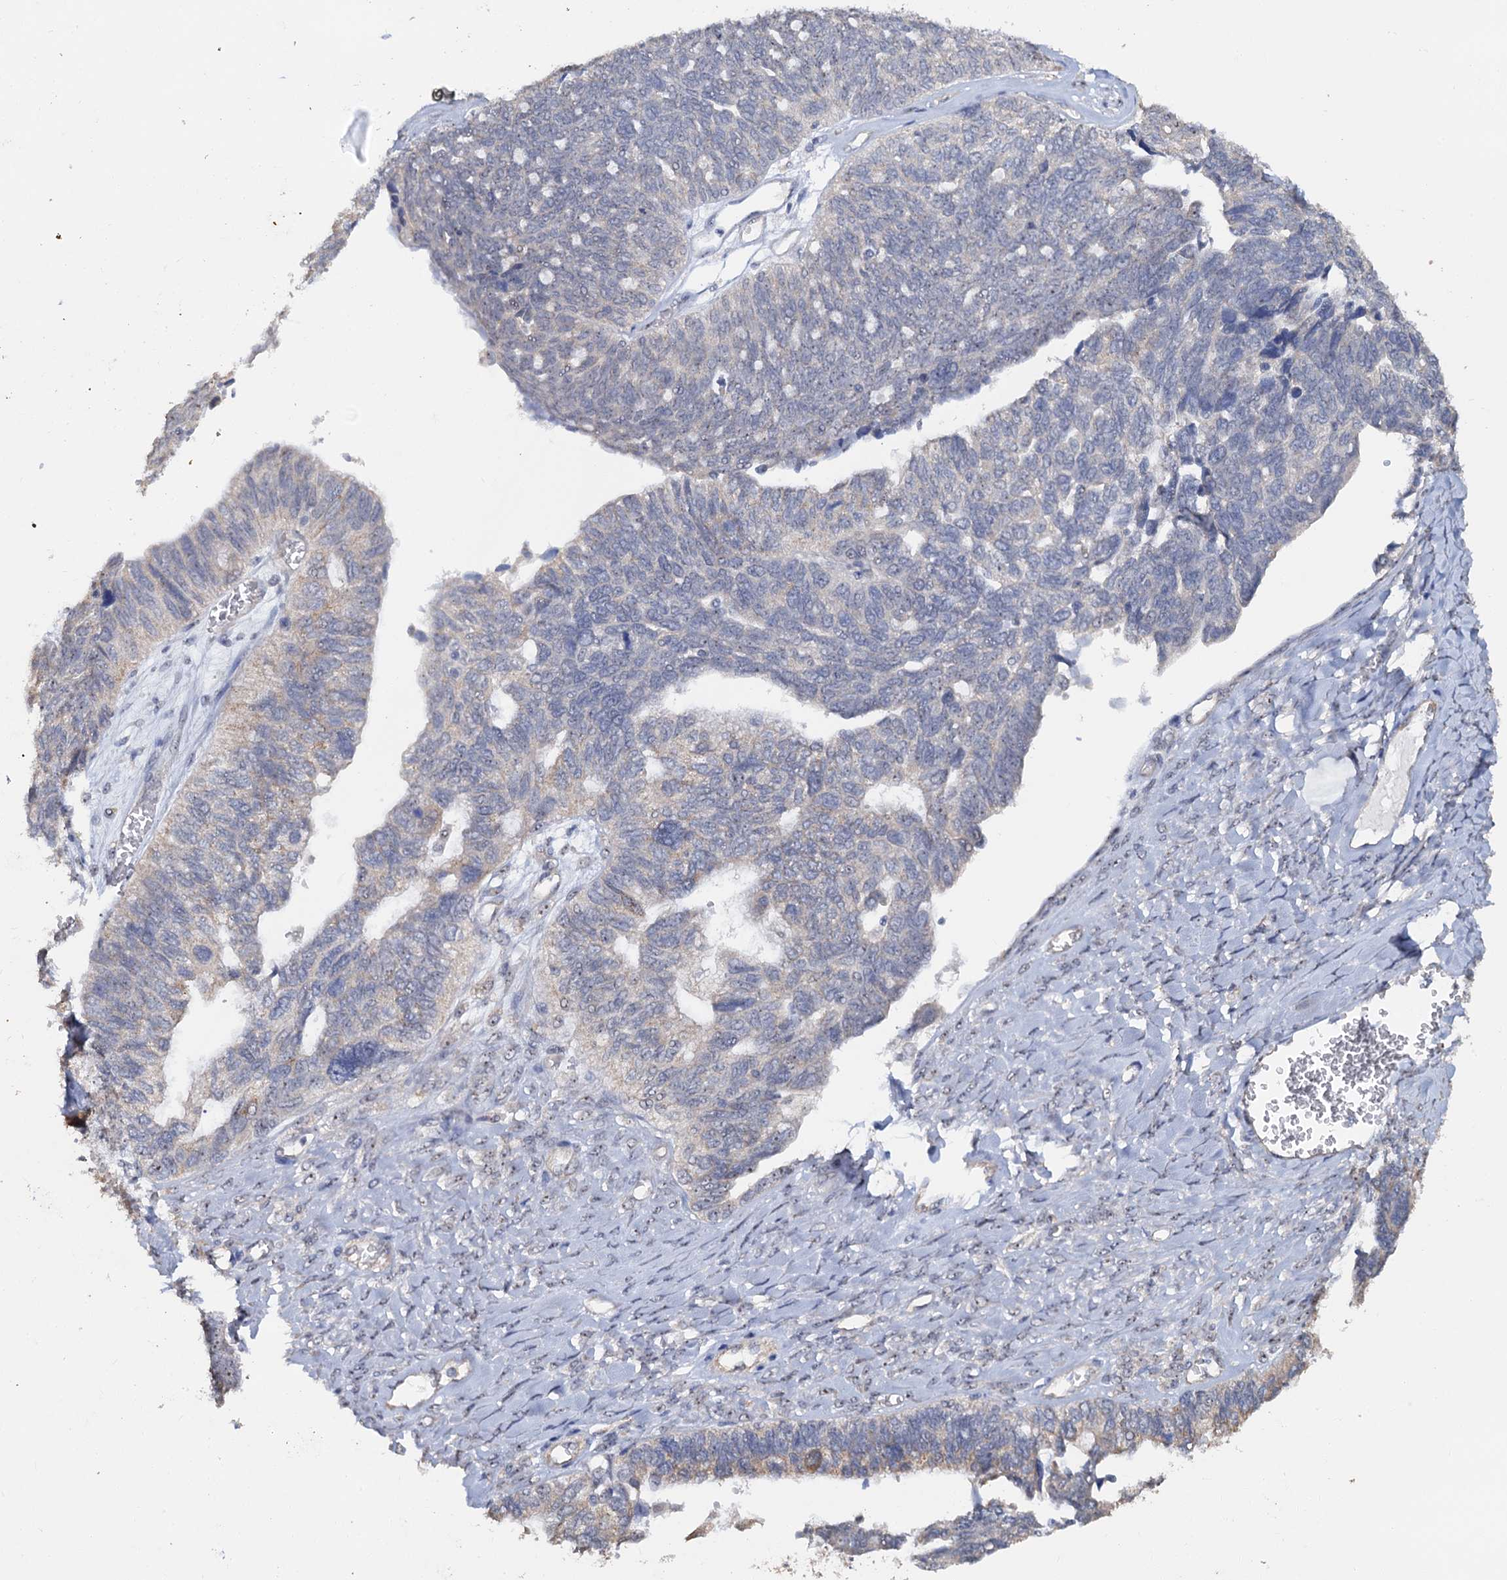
{"staining": {"intensity": "moderate", "quantity": "<25%", "location": "cytoplasmic/membranous,nuclear"}, "tissue": "ovarian cancer", "cell_type": "Tumor cells", "image_type": "cancer", "snomed": [{"axis": "morphology", "description": "Cystadenocarcinoma, serous, NOS"}, {"axis": "topography", "description": "Ovary"}], "caption": "This is a histology image of IHC staining of ovarian serous cystadenocarcinoma, which shows moderate expression in the cytoplasmic/membranous and nuclear of tumor cells.", "gene": "C2CD3", "patient": {"sex": "female", "age": 79}}